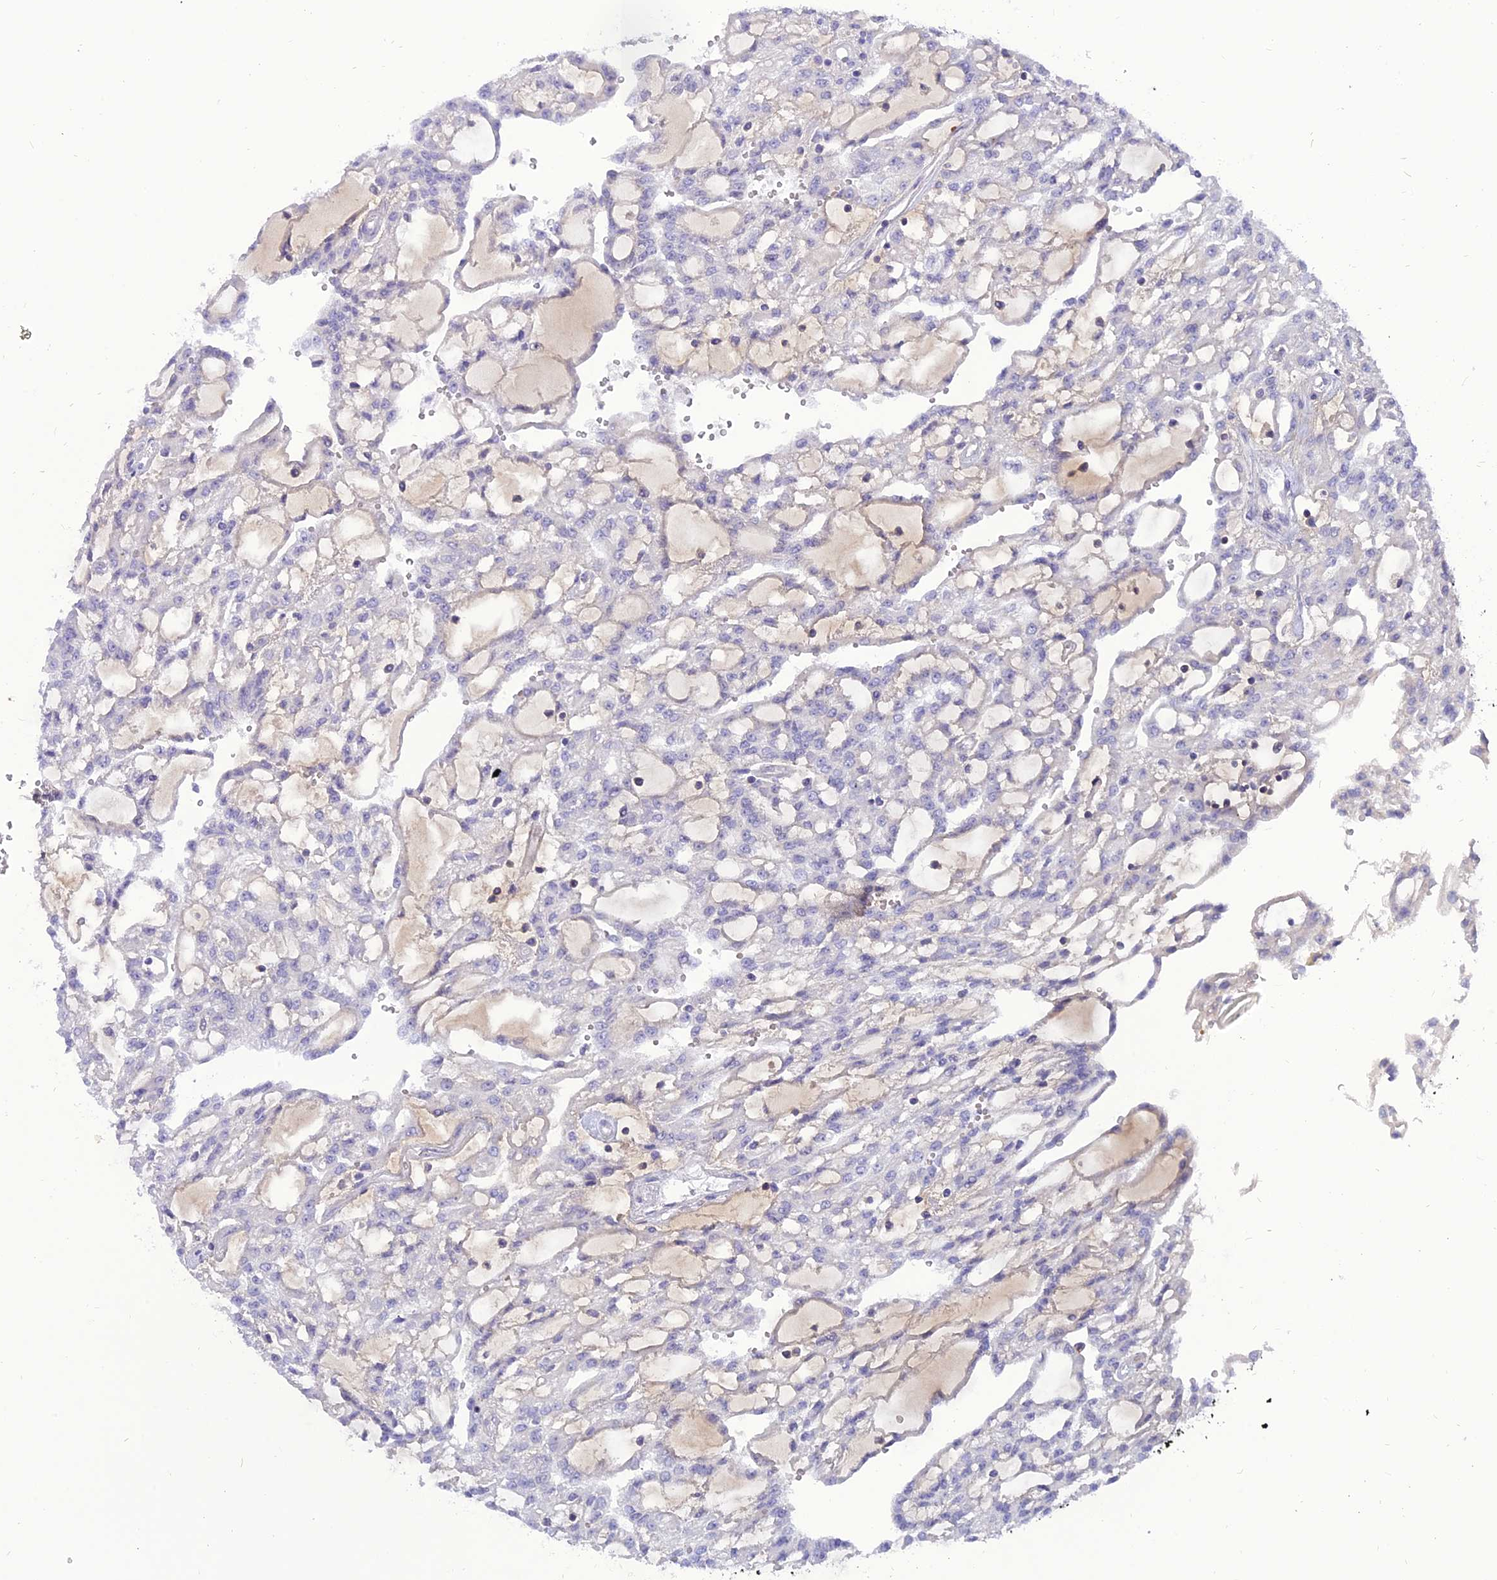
{"staining": {"intensity": "negative", "quantity": "none", "location": "none"}, "tissue": "renal cancer", "cell_type": "Tumor cells", "image_type": "cancer", "snomed": [{"axis": "morphology", "description": "Adenocarcinoma, NOS"}, {"axis": "topography", "description": "Kidney"}], "caption": "Immunohistochemical staining of renal cancer exhibits no significant staining in tumor cells.", "gene": "MBD3L1", "patient": {"sex": "male", "age": 63}}